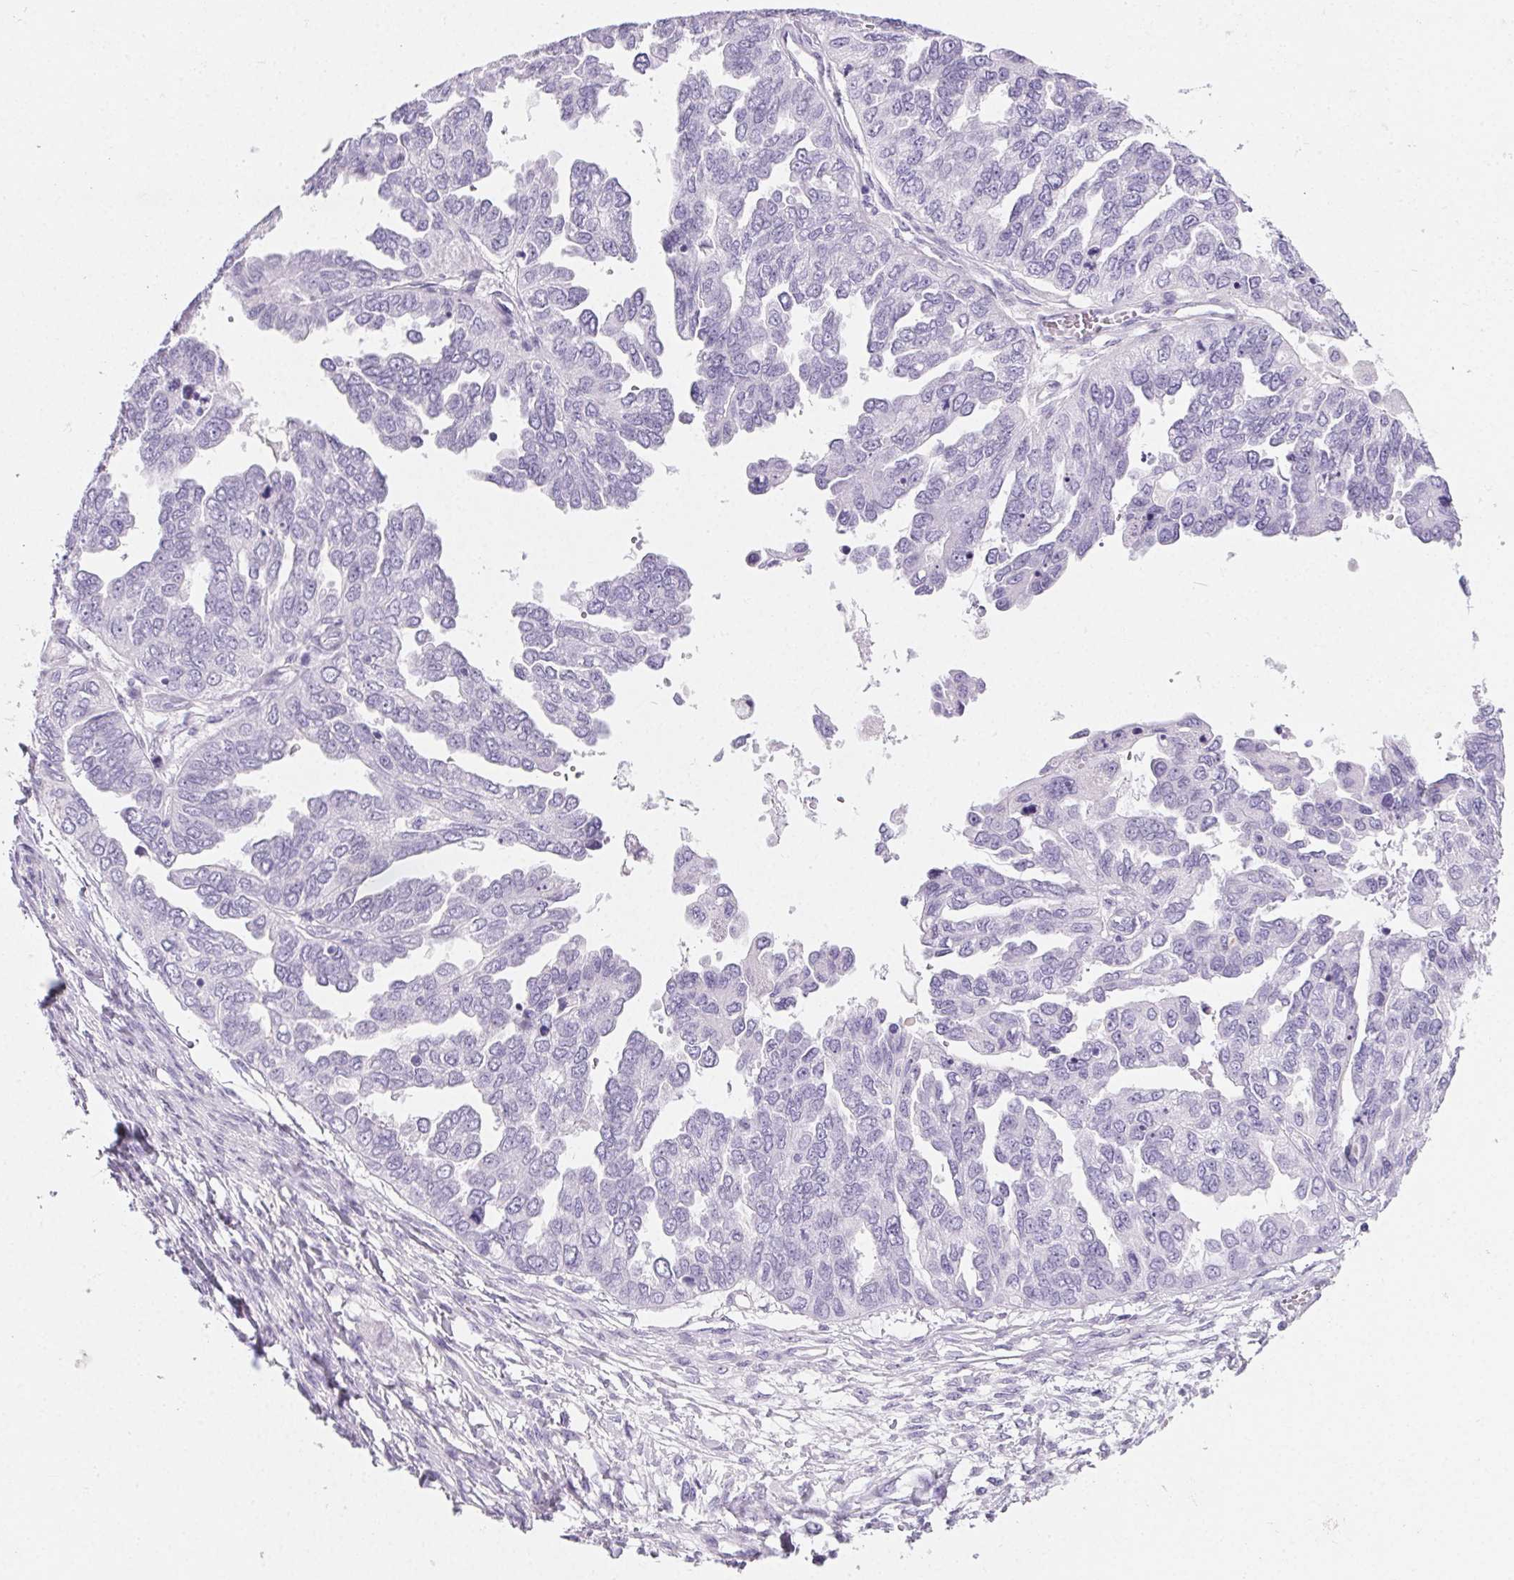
{"staining": {"intensity": "negative", "quantity": "none", "location": "none"}, "tissue": "ovarian cancer", "cell_type": "Tumor cells", "image_type": "cancer", "snomed": [{"axis": "morphology", "description": "Cystadenocarcinoma, serous, NOS"}, {"axis": "topography", "description": "Ovary"}], "caption": "Human ovarian cancer (serous cystadenocarcinoma) stained for a protein using IHC reveals no expression in tumor cells.", "gene": "PRSS3", "patient": {"sex": "female", "age": 53}}